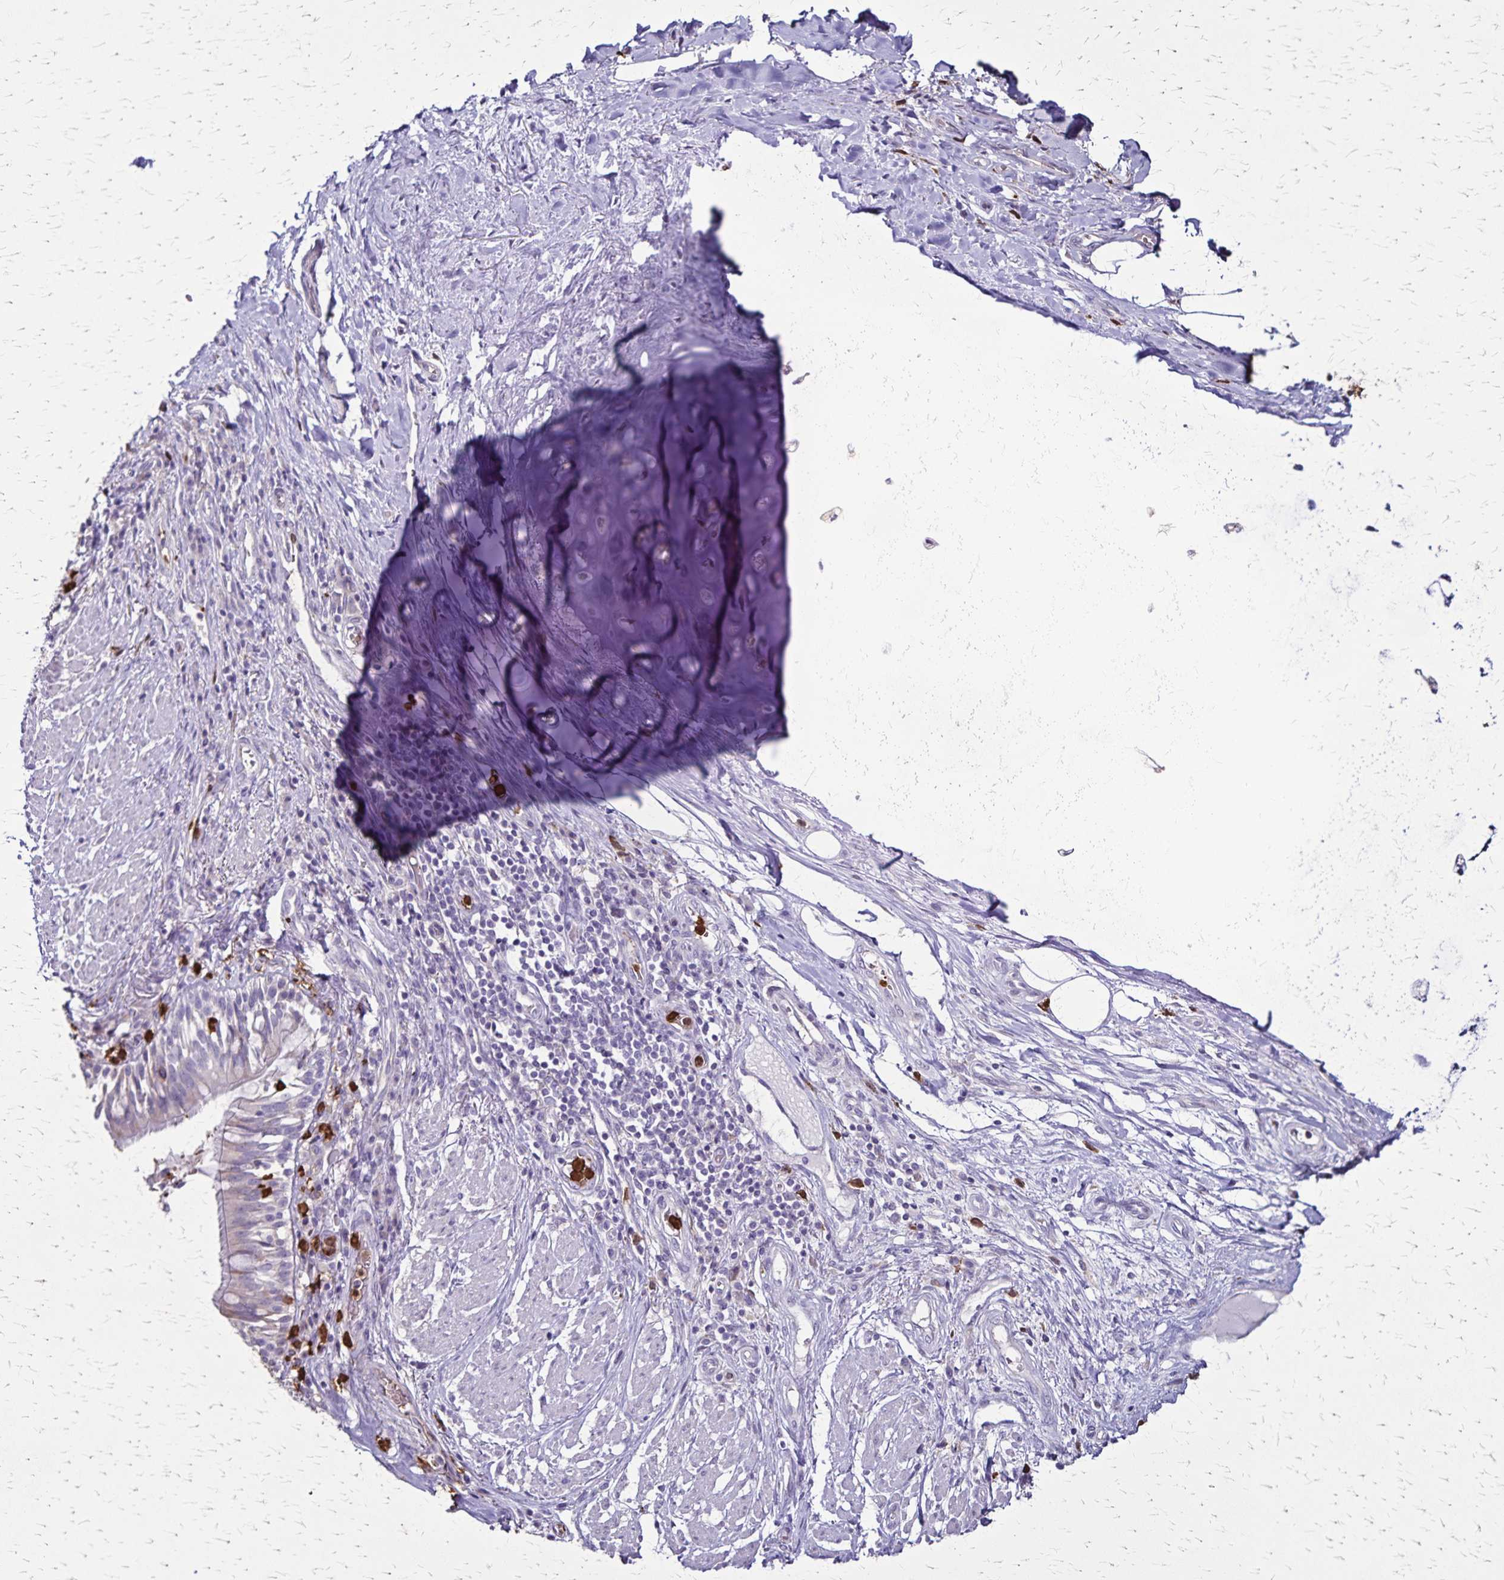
{"staining": {"intensity": "negative", "quantity": "none", "location": "none"}, "tissue": "adipose tissue", "cell_type": "Adipocytes", "image_type": "normal", "snomed": [{"axis": "morphology", "description": "Normal tissue, NOS"}, {"axis": "topography", "description": "Cartilage tissue"}, {"axis": "topography", "description": "Bronchus"}], "caption": "The image shows no significant positivity in adipocytes of adipose tissue. (DAB immunohistochemistry with hematoxylin counter stain).", "gene": "ULBP3", "patient": {"sex": "male", "age": 64}}